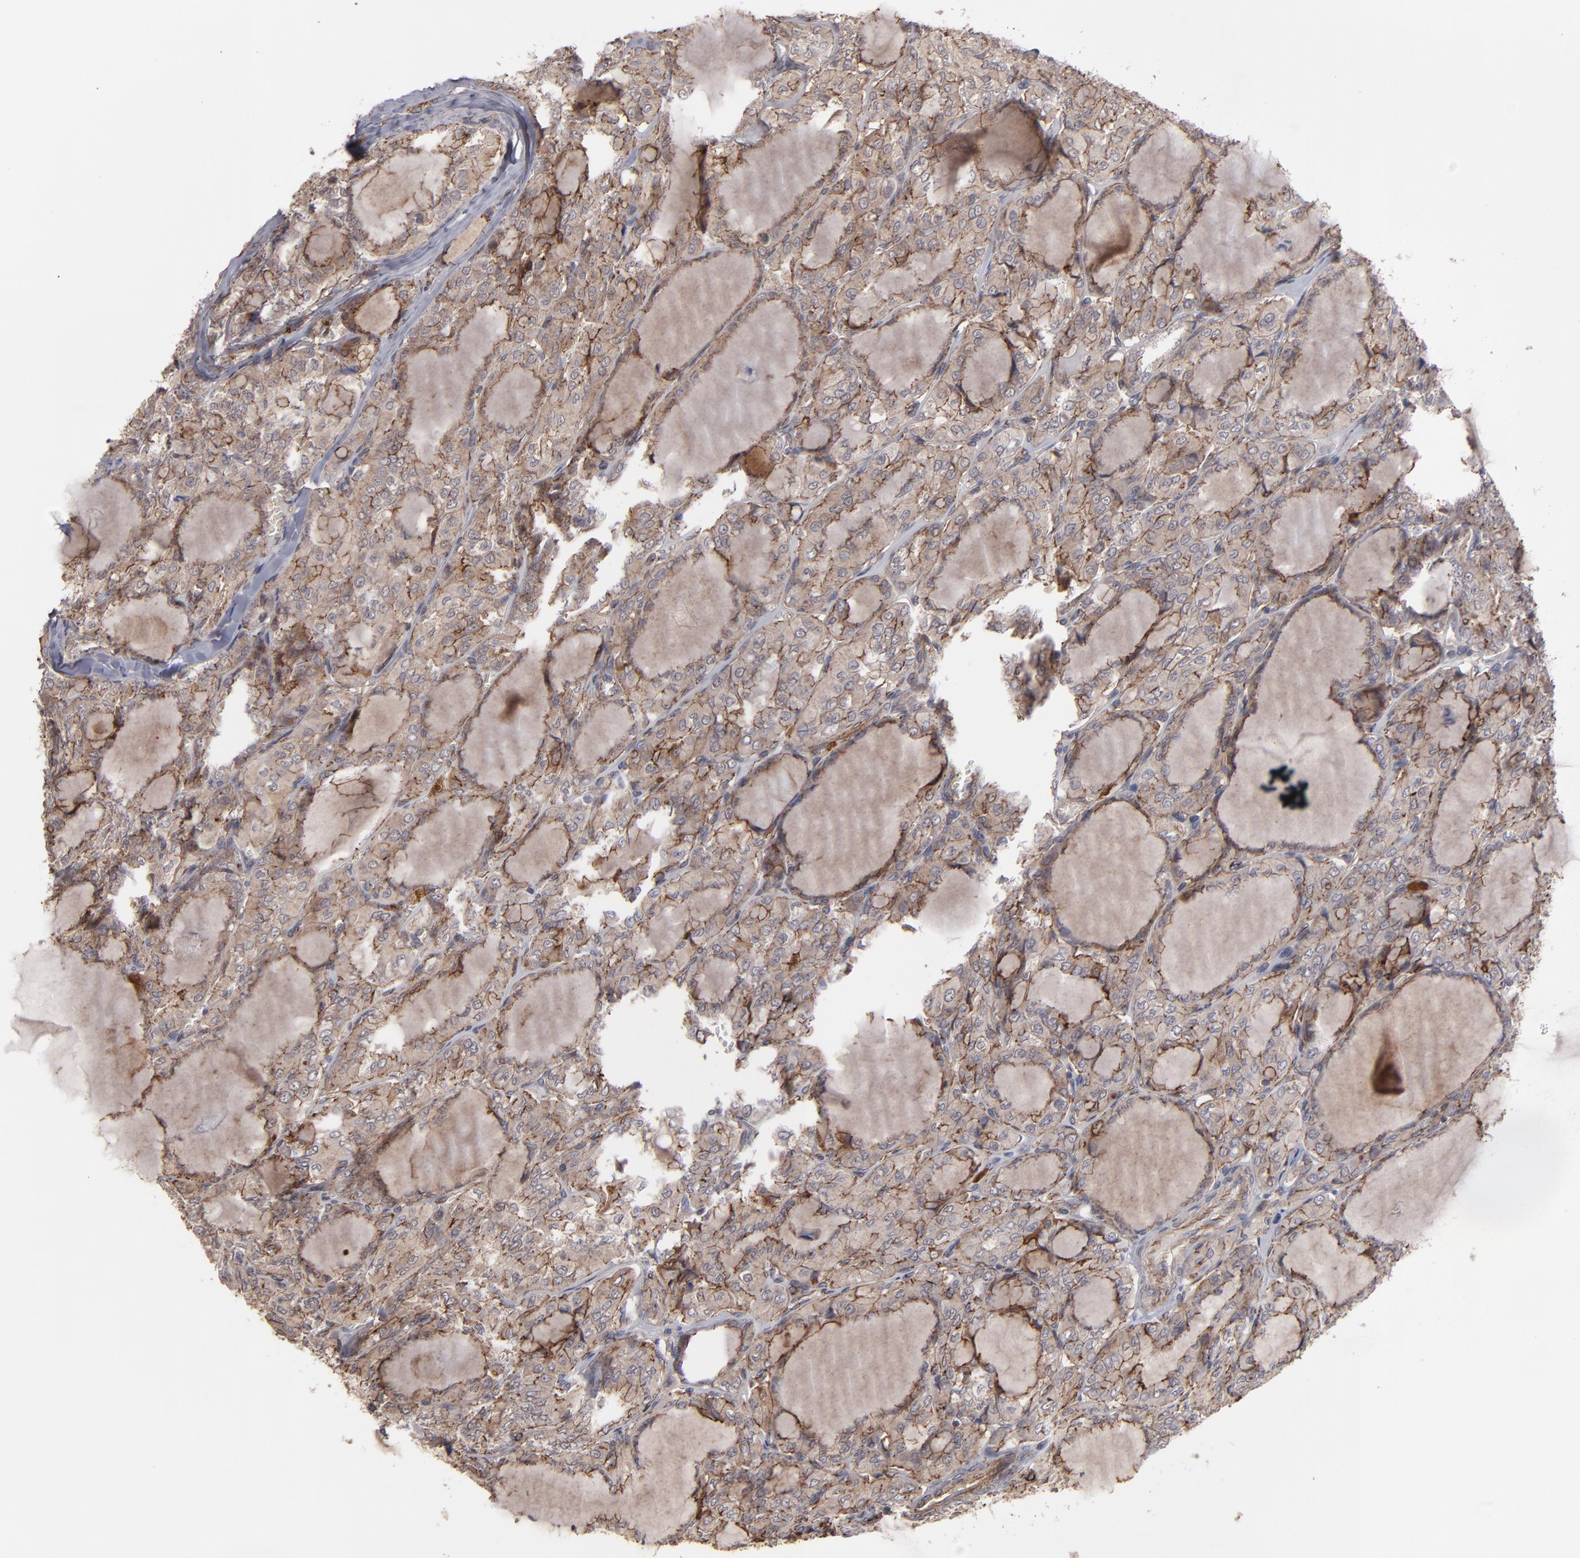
{"staining": {"intensity": "moderate", "quantity": ">75%", "location": "cytoplasmic/membranous"}, "tissue": "thyroid cancer", "cell_type": "Tumor cells", "image_type": "cancer", "snomed": [{"axis": "morphology", "description": "Papillary adenocarcinoma, NOS"}, {"axis": "topography", "description": "Thyroid gland"}], "caption": "Immunohistochemistry of human thyroid cancer displays medium levels of moderate cytoplasmic/membranous expression in about >75% of tumor cells. (DAB (3,3'-diaminobenzidine) = brown stain, brightfield microscopy at high magnification).", "gene": "TJP1", "patient": {"sex": "male", "age": 20}}